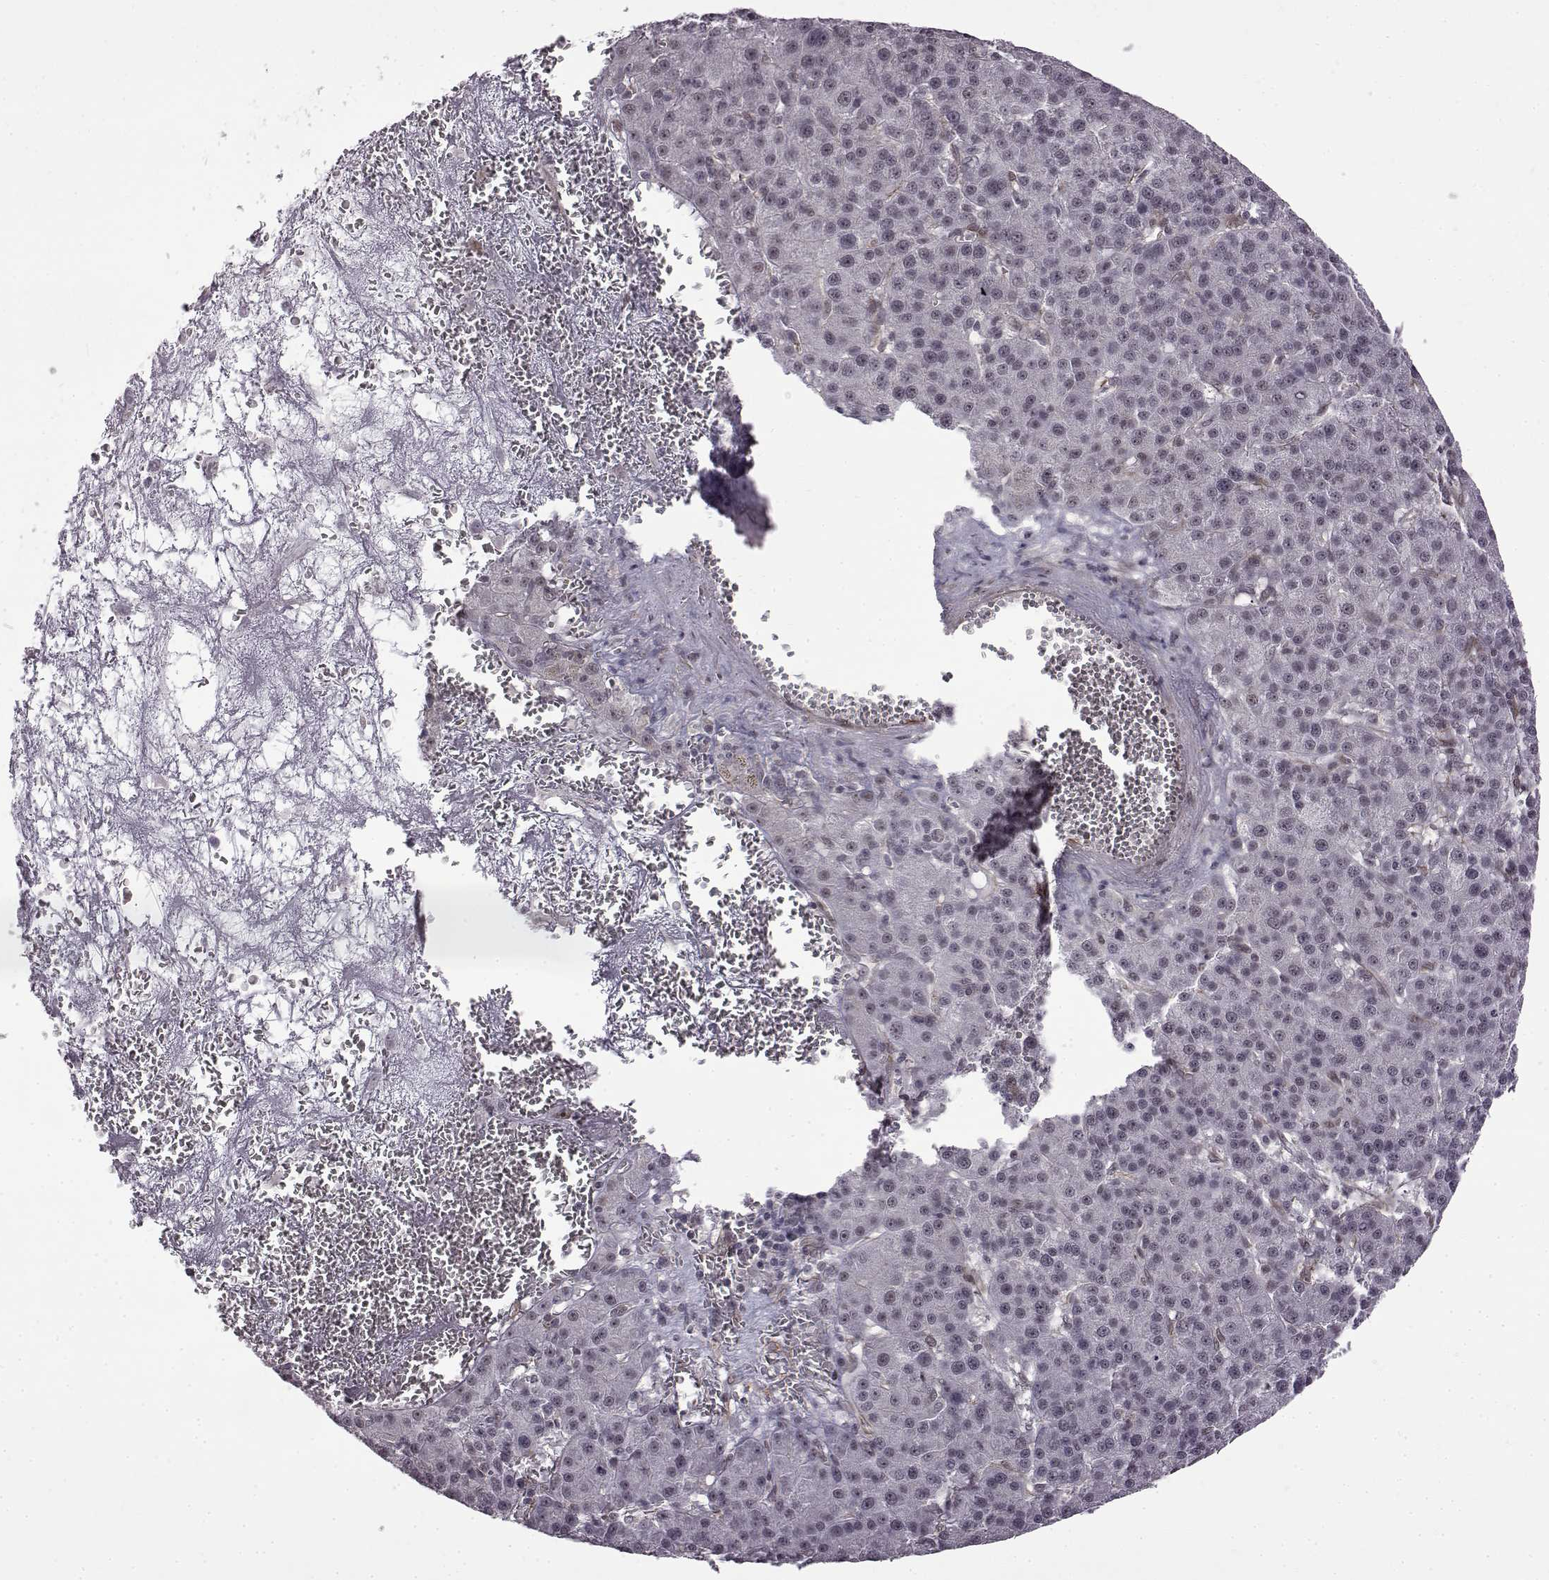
{"staining": {"intensity": "negative", "quantity": "none", "location": "none"}, "tissue": "liver cancer", "cell_type": "Tumor cells", "image_type": "cancer", "snomed": [{"axis": "morphology", "description": "Carcinoma, Hepatocellular, NOS"}, {"axis": "topography", "description": "Liver"}], "caption": "High magnification brightfield microscopy of liver cancer stained with DAB (brown) and counterstained with hematoxylin (blue): tumor cells show no significant expression.", "gene": "SYNPO2", "patient": {"sex": "female", "age": 60}}